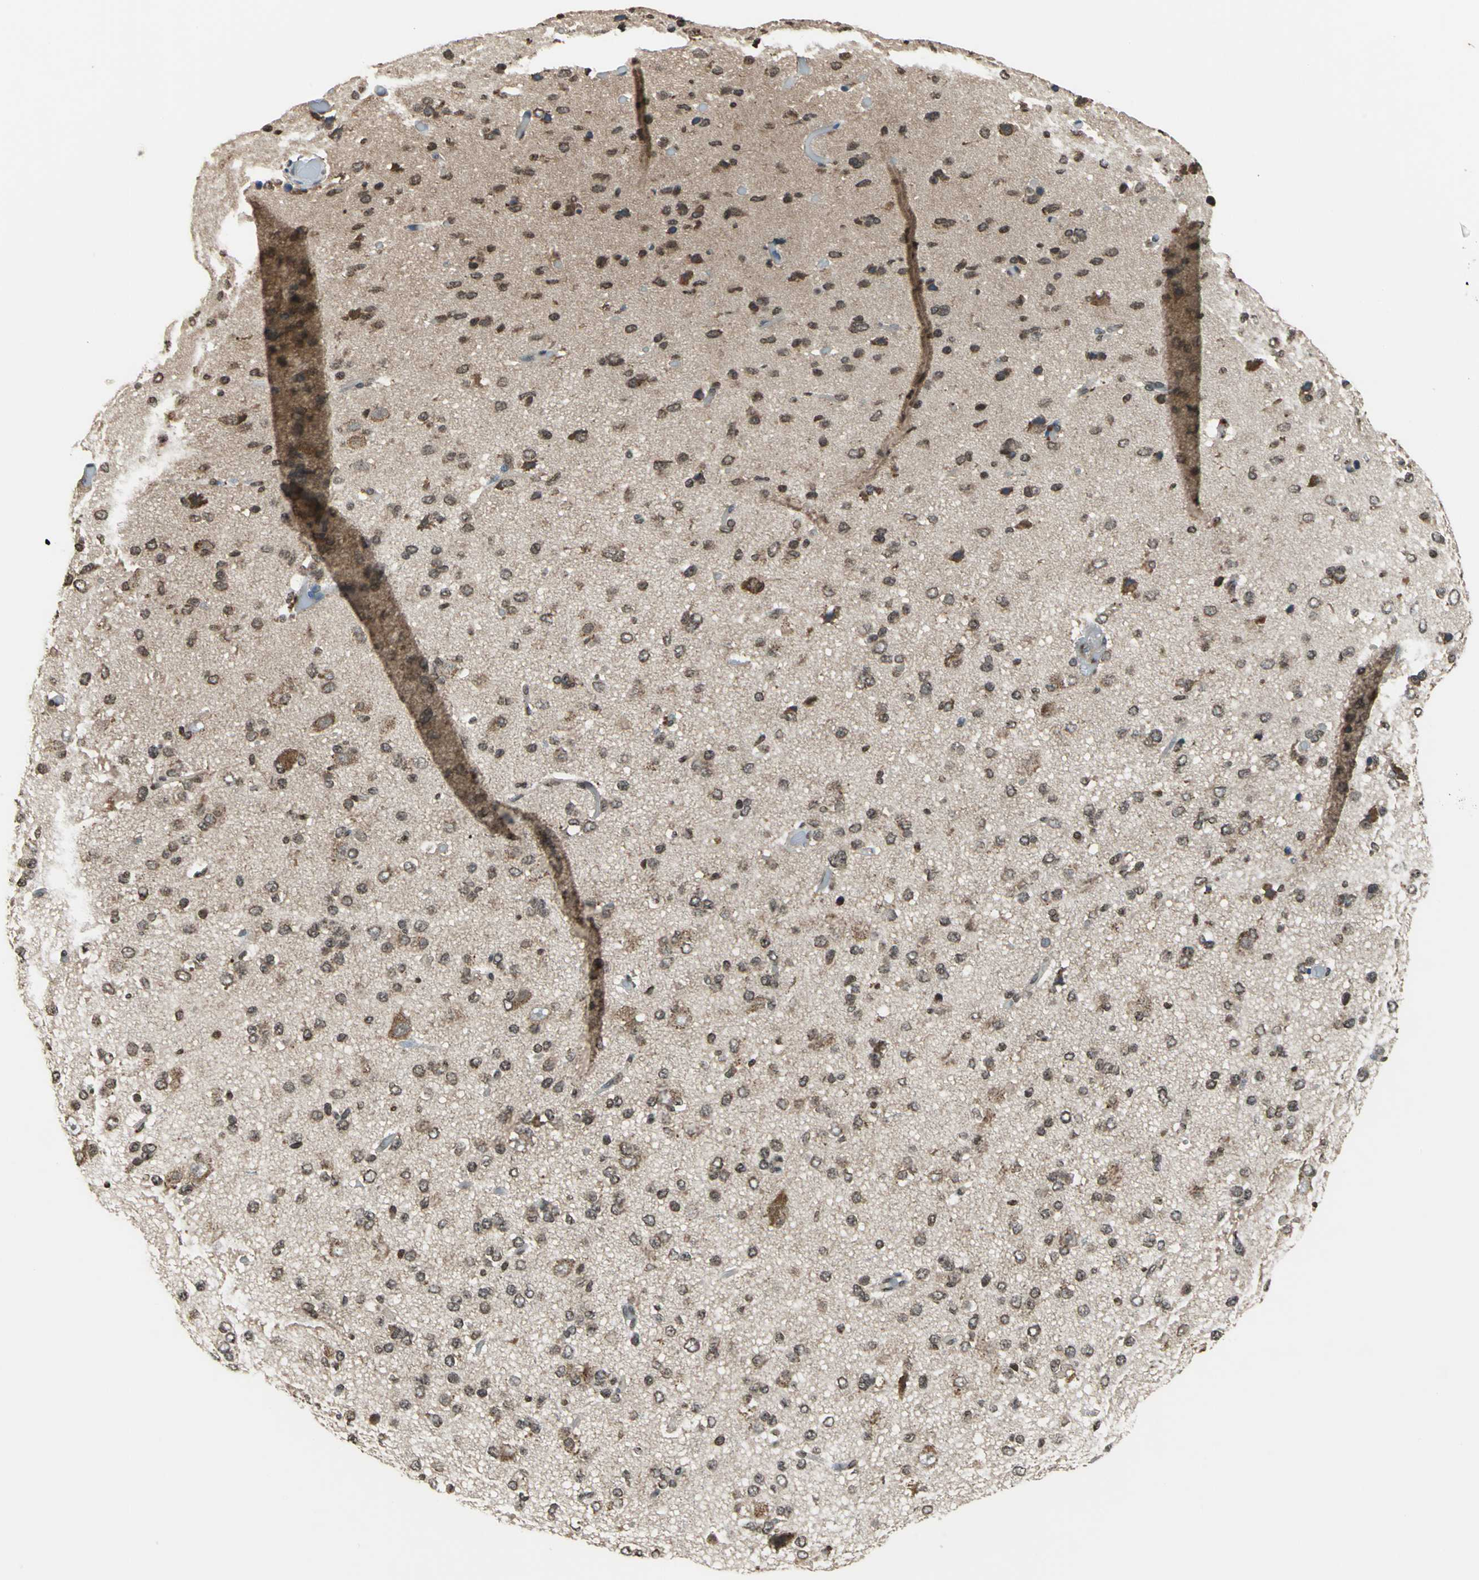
{"staining": {"intensity": "moderate", "quantity": ">75%", "location": "cytoplasmic/membranous,nuclear"}, "tissue": "glioma", "cell_type": "Tumor cells", "image_type": "cancer", "snomed": [{"axis": "morphology", "description": "Glioma, malignant, Low grade"}, {"axis": "topography", "description": "Brain"}], "caption": "Tumor cells demonstrate moderate cytoplasmic/membranous and nuclear expression in approximately >75% of cells in glioma. The protein is stained brown, and the nuclei are stained in blue (DAB (3,3'-diaminobenzidine) IHC with brightfield microscopy, high magnification).", "gene": "TRAK1", "patient": {"sex": "male", "age": 42}}